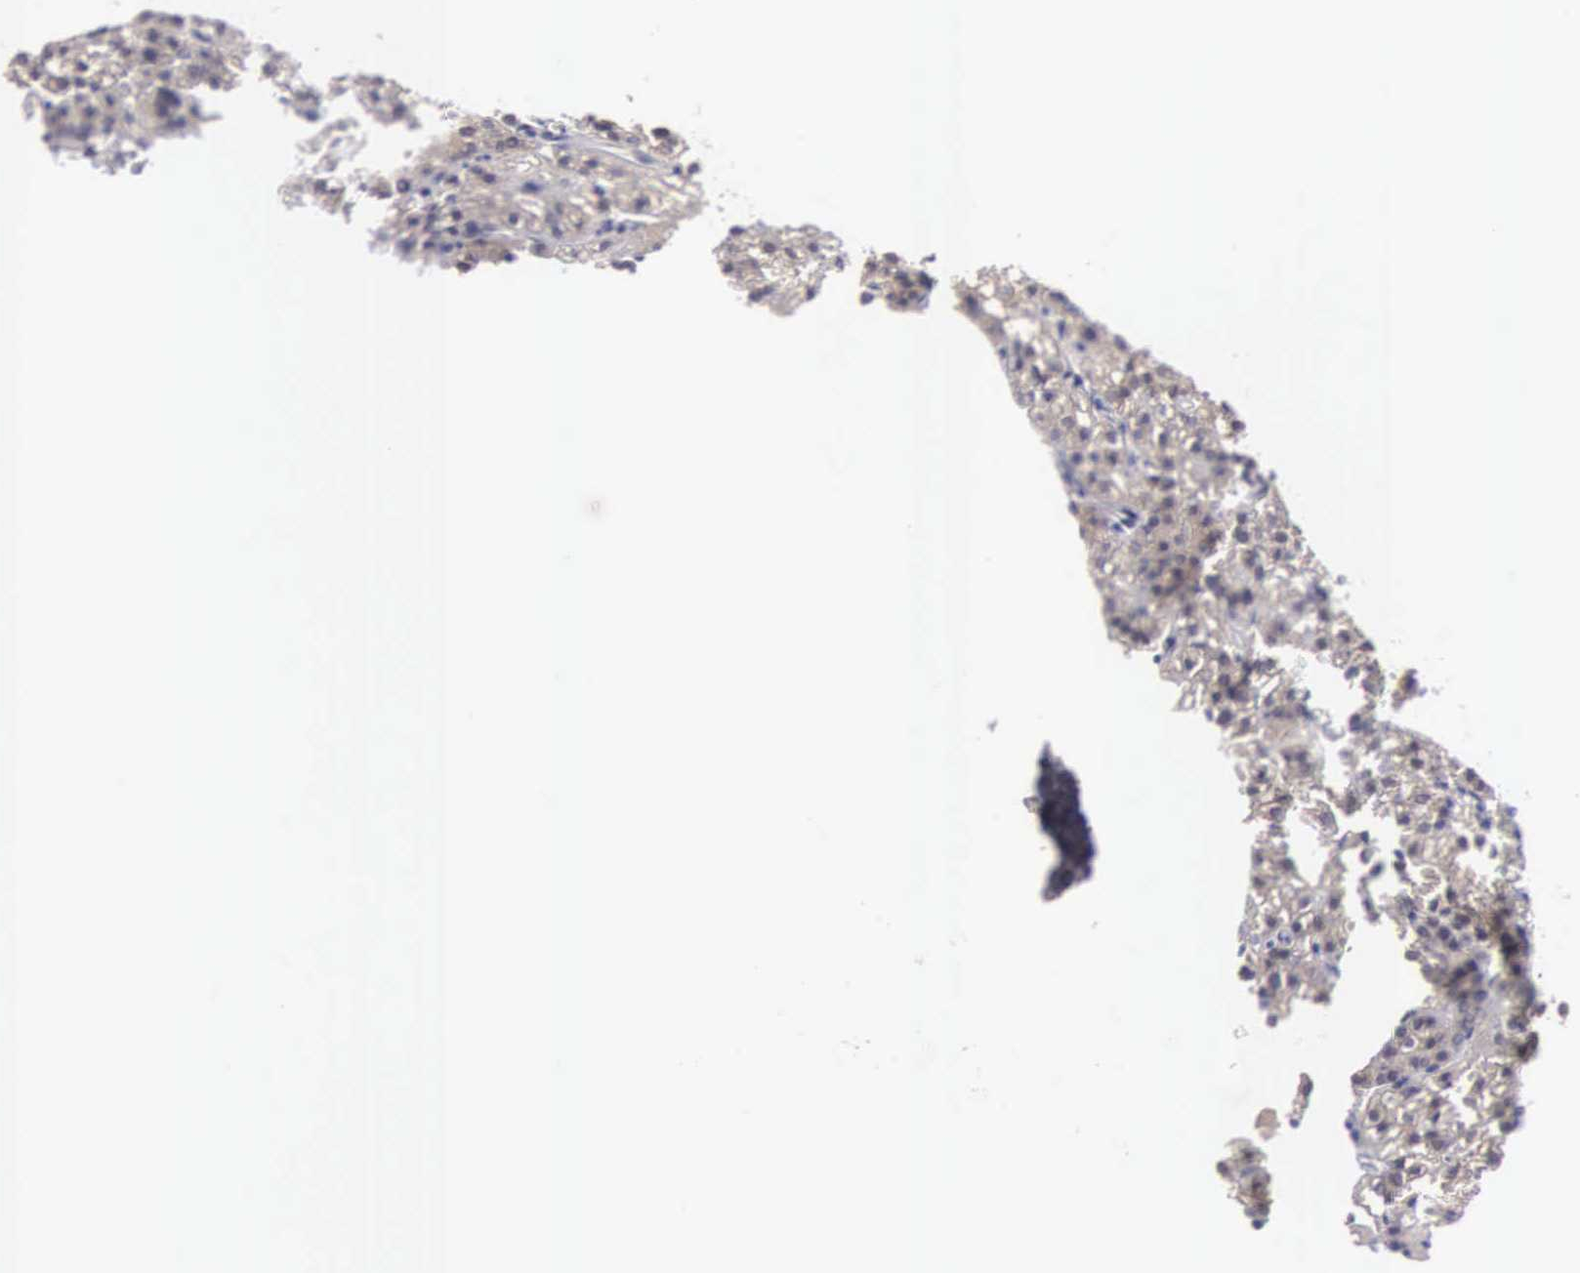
{"staining": {"intensity": "weak", "quantity": "25%-75%", "location": "cytoplasmic/membranous"}, "tissue": "parathyroid gland", "cell_type": "Glandular cells", "image_type": "normal", "snomed": [{"axis": "morphology", "description": "Normal tissue, NOS"}, {"axis": "topography", "description": "Parathyroid gland"}], "caption": "DAB (3,3'-diaminobenzidine) immunohistochemical staining of unremarkable parathyroid gland exhibits weak cytoplasmic/membranous protein expression in about 25%-75% of glandular cells.", "gene": "CEP170B", "patient": {"sex": "male", "age": 71}}